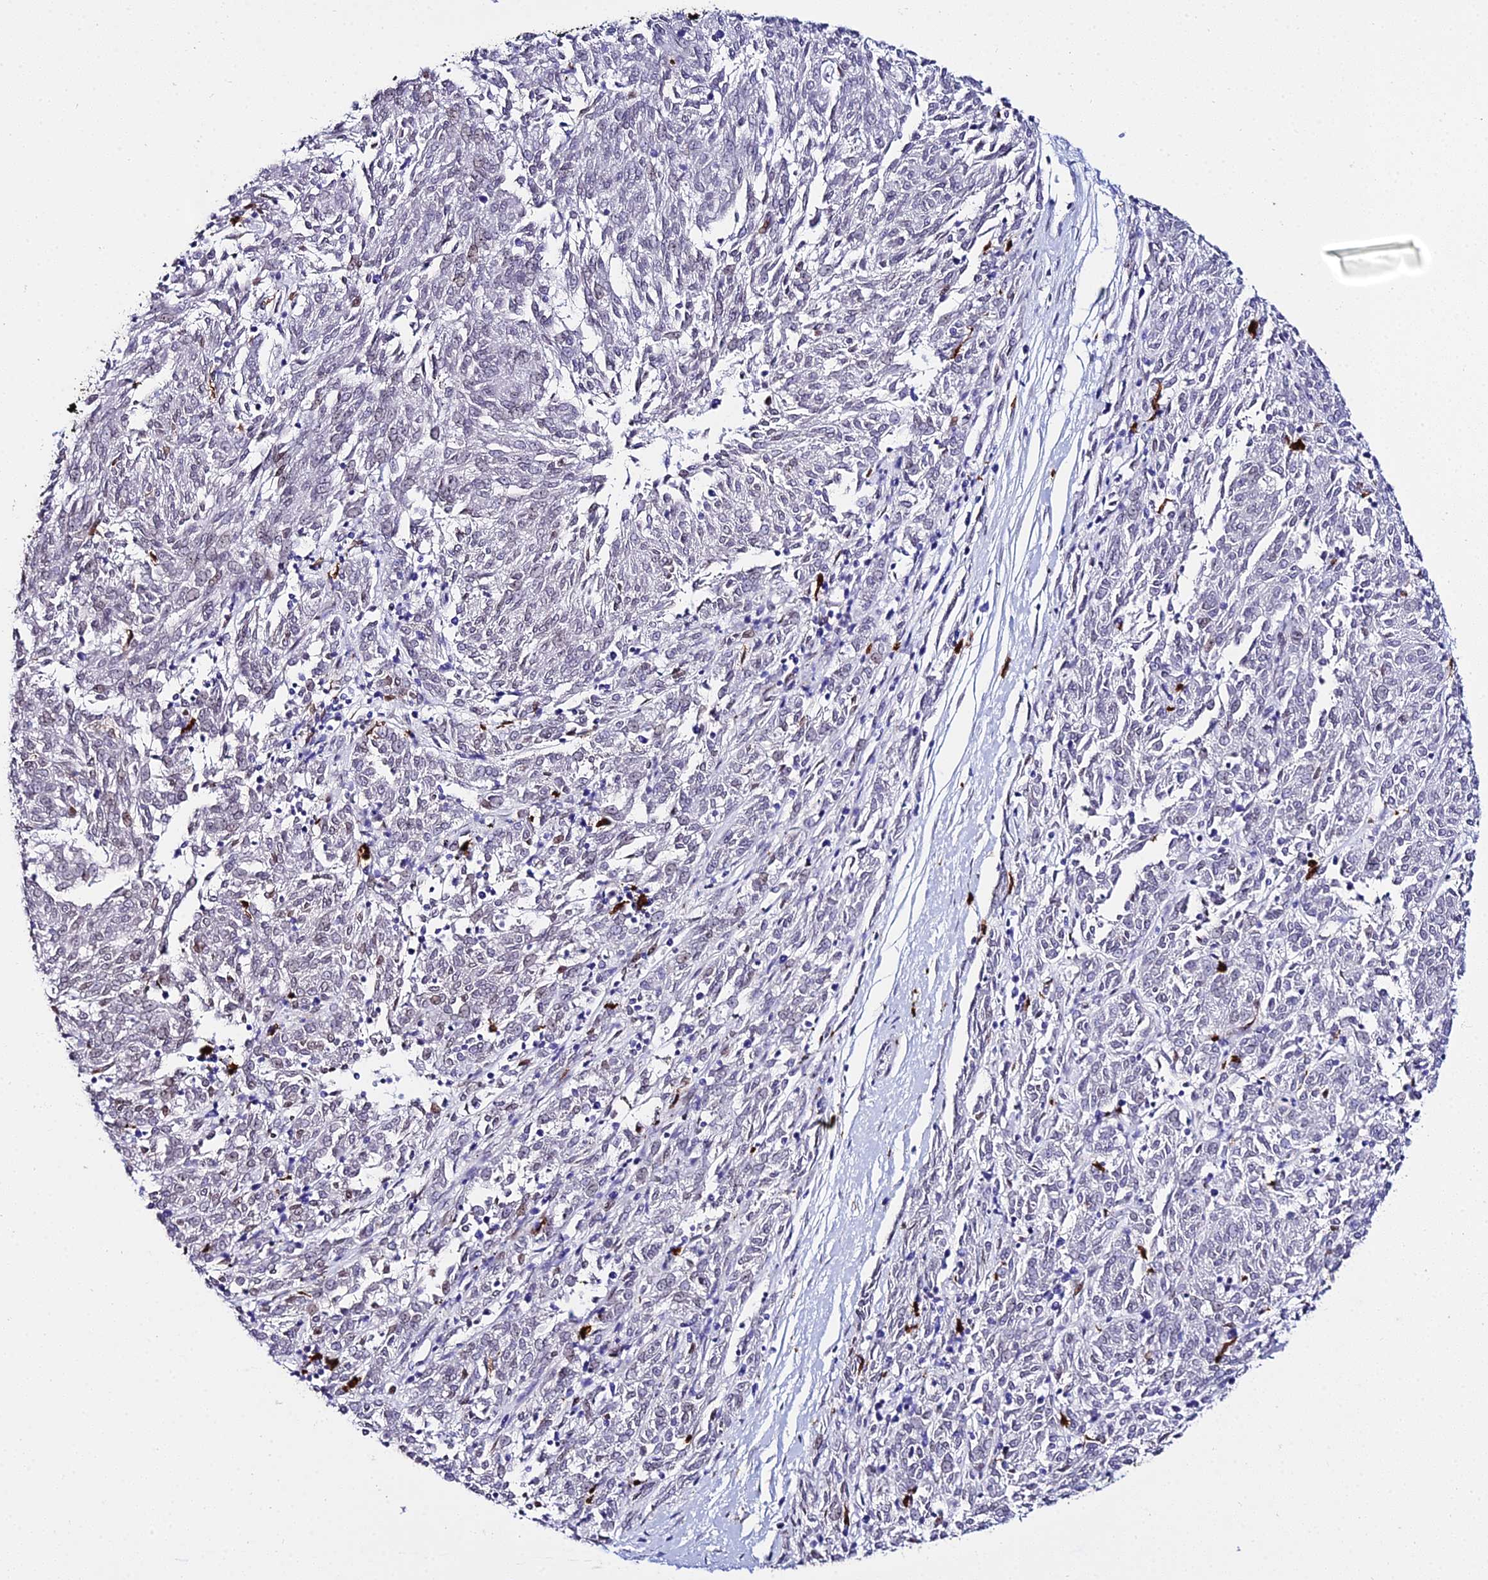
{"staining": {"intensity": "negative", "quantity": "none", "location": "none"}, "tissue": "melanoma", "cell_type": "Tumor cells", "image_type": "cancer", "snomed": [{"axis": "morphology", "description": "Malignant melanoma, NOS"}, {"axis": "topography", "description": "Skin"}], "caption": "This is a histopathology image of IHC staining of melanoma, which shows no expression in tumor cells.", "gene": "MCM10", "patient": {"sex": "female", "age": 72}}